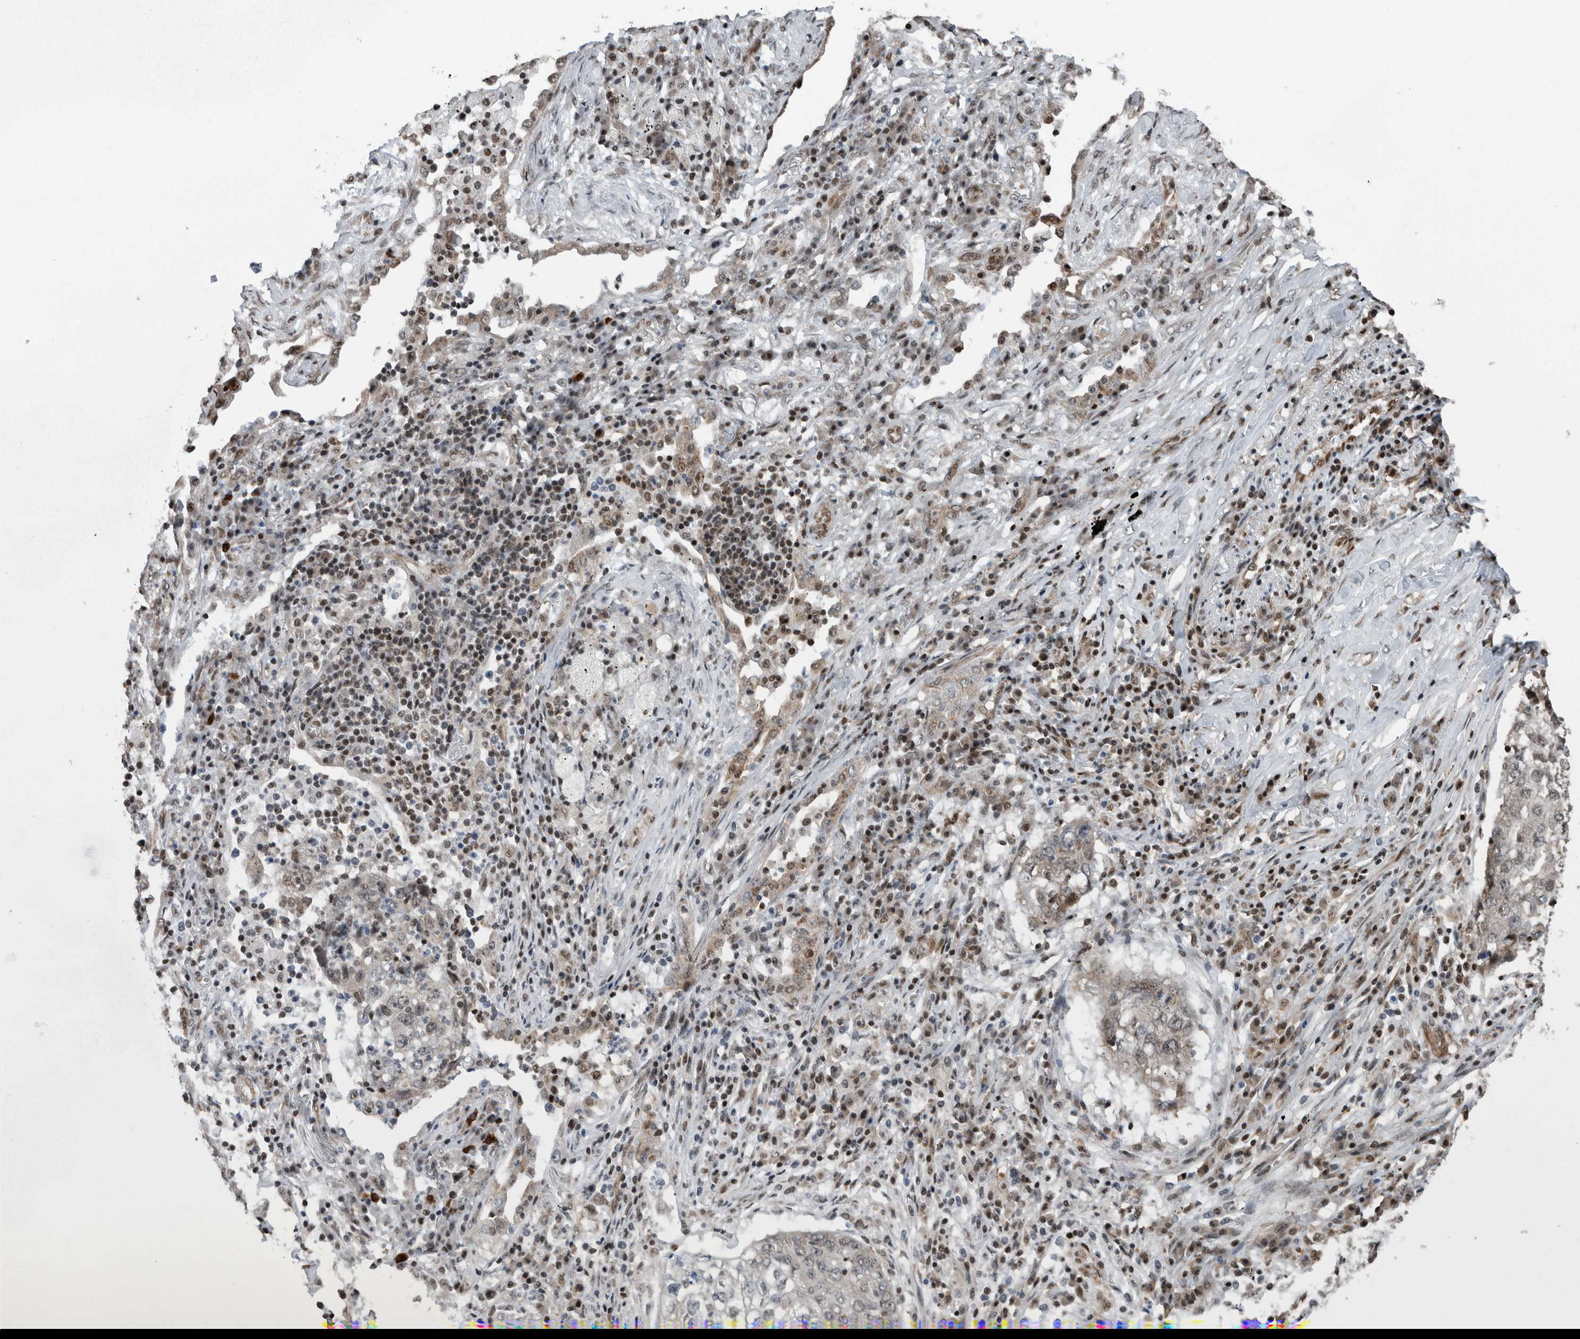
{"staining": {"intensity": "weak", "quantity": "25%-75%", "location": "nuclear"}, "tissue": "lung cancer", "cell_type": "Tumor cells", "image_type": "cancer", "snomed": [{"axis": "morphology", "description": "Squamous cell carcinoma, NOS"}, {"axis": "topography", "description": "Lung"}], "caption": "Weak nuclear protein staining is identified in approximately 25%-75% of tumor cells in lung cancer (squamous cell carcinoma).", "gene": "DNMT3A", "patient": {"sex": "female", "age": 63}}